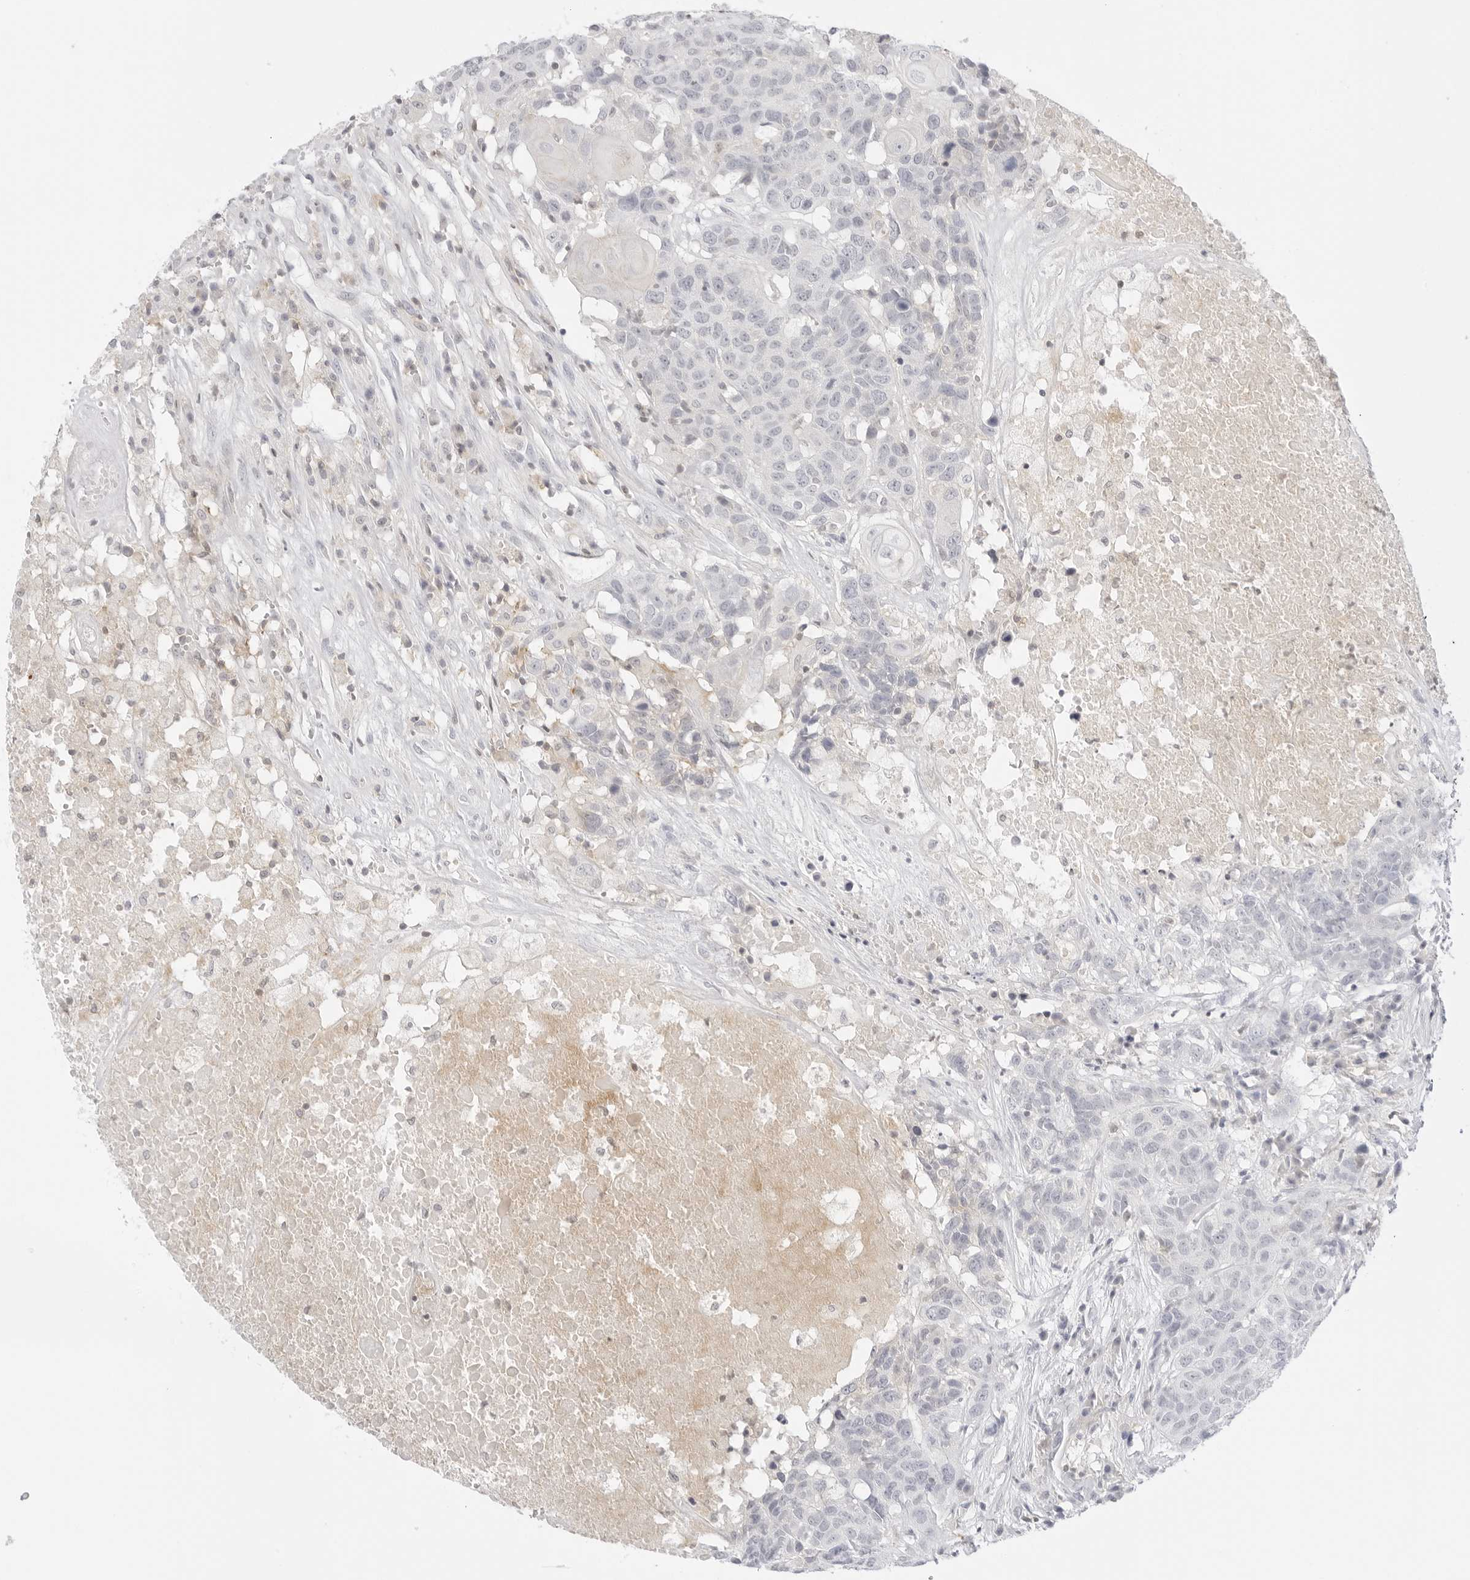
{"staining": {"intensity": "negative", "quantity": "none", "location": "none"}, "tissue": "head and neck cancer", "cell_type": "Tumor cells", "image_type": "cancer", "snomed": [{"axis": "morphology", "description": "Squamous cell carcinoma, NOS"}, {"axis": "topography", "description": "Head-Neck"}], "caption": "Head and neck cancer stained for a protein using IHC reveals no expression tumor cells.", "gene": "TNFRSF14", "patient": {"sex": "male", "age": 66}}